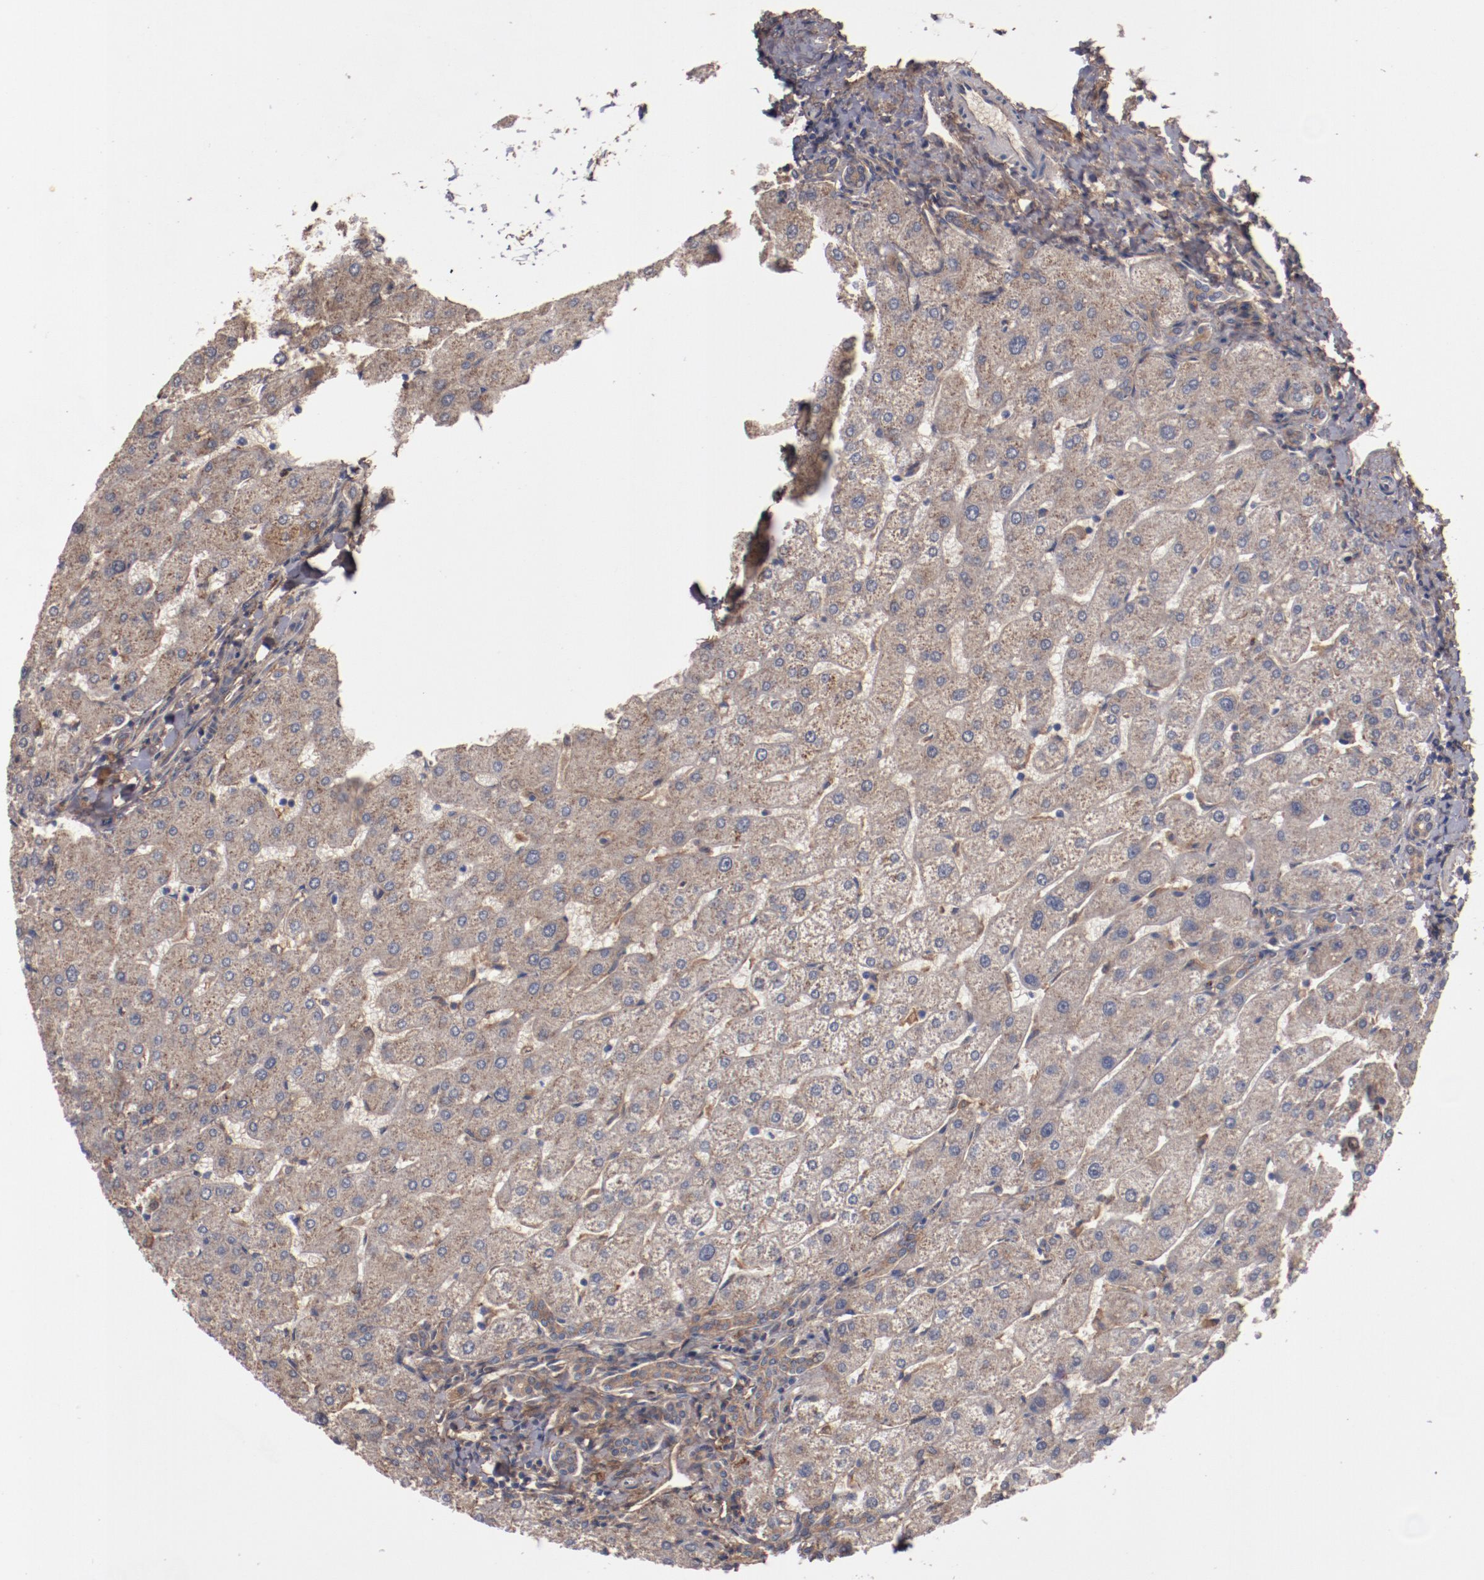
{"staining": {"intensity": "weak", "quantity": ">75%", "location": "cytoplasmic/membranous"}, "tissue": "liver", "cell_type": "Cholangiocytes", "image_type": "normal", "snomed": [{"axis": "morphology", "description": "Normal tissue, NOS"}, {"axis": "topography", "description": "Liver"}], "caption": "This micrograph exhibits immunohistochemistry (IHC) staining of benign human liver, with low weak cytoplasmic/membranous positivity in about >75% of cholangiocytes.", "gene": "DIPK2B", "patient": {"sex": "male", "age": 67}}